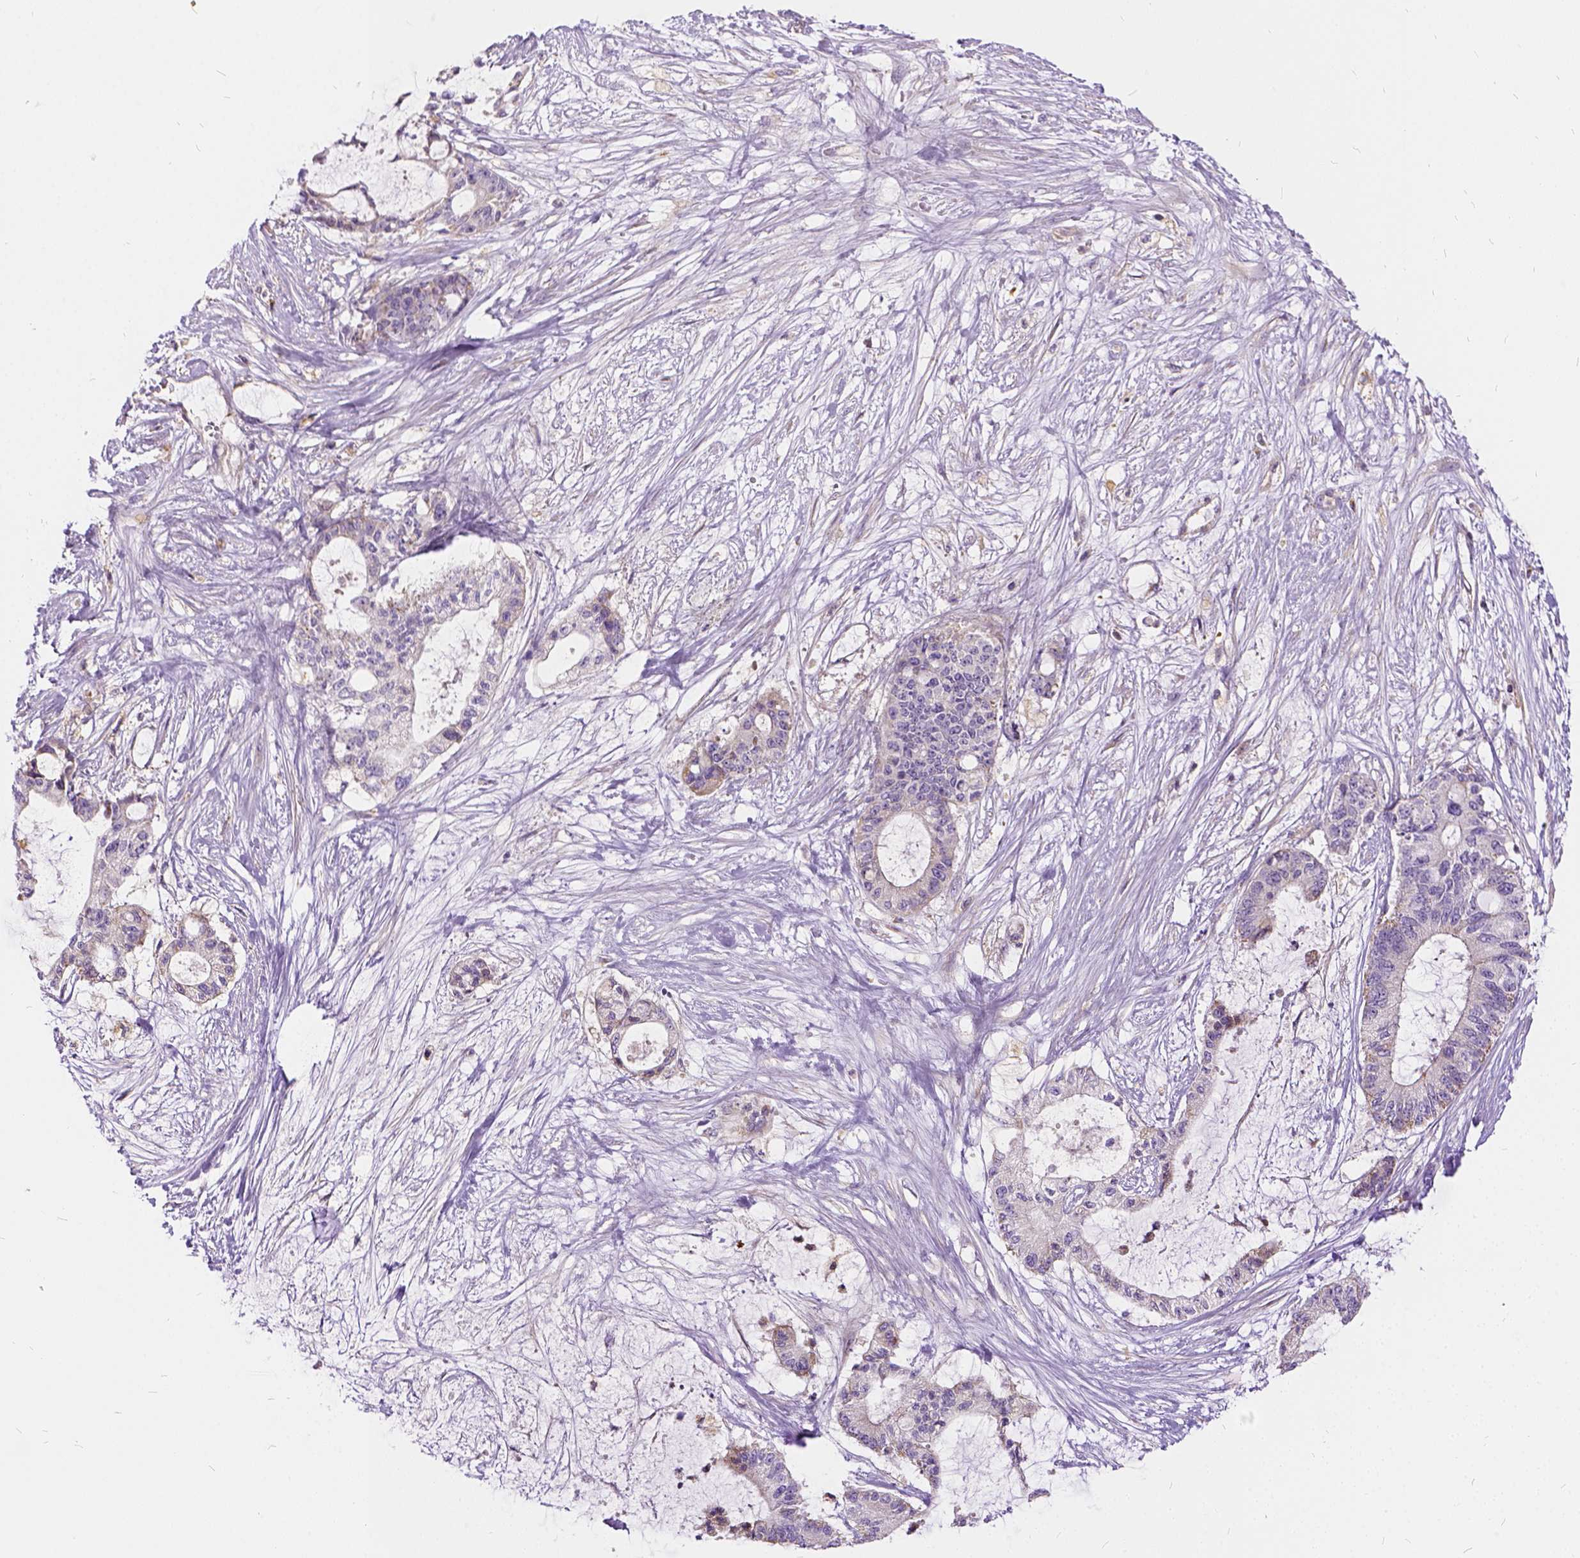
{"staining": {"intensity": "negative", "quantity": "none", "location": "none"}, "tissue": "liver cancer", "cell_type": "Tumor cells", "image_type": "cancer", "snomed": [{"axis": "morphology", "description": "Normal tissue, NOS"}, {"axis": "morphology", "description": "Cholangiocarcinoma"}, {"axis": "topography", "description": "Liver"}, {"axis": "topography", "description": "Peripheral nerve tissue"}], "caption": "A micrograph of liver cancer (cholangiocarcinoma) stained for a protein displays no brown staining in tumor cells.", "gene": "CADM4", "patient": {"sex": "female", "age": 73}}